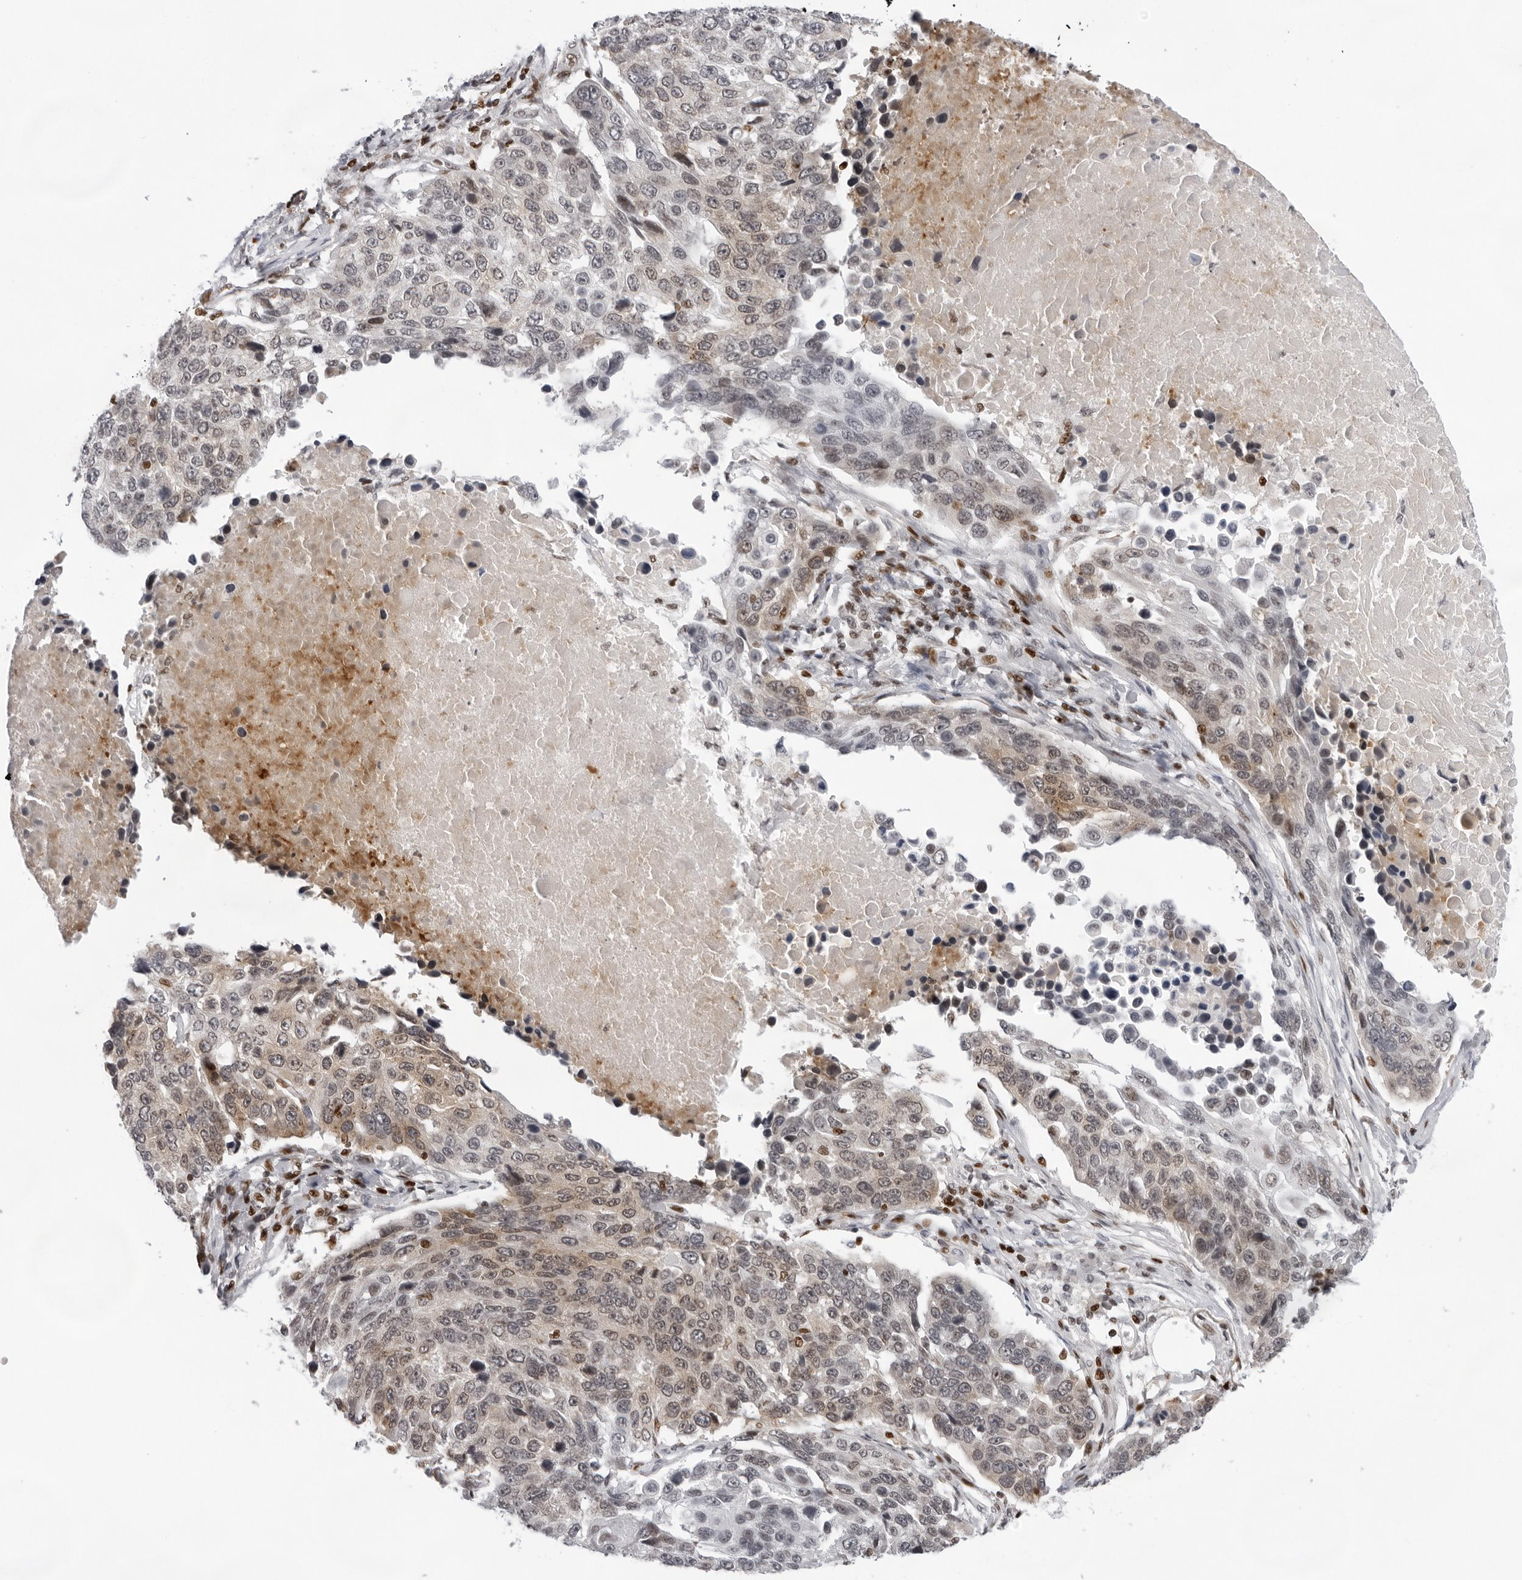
{"staining": {"intensity": "weak", "quantity": ">75%", "location": "cytoplasmic/membranous,nuclear"}, "tissue": "lung cancer", "cell_type": "Tumor cells", "image_type": "cancer", "snomed": [{"axis": "morphology", "description": "Squamous cell carcinoma, NOS"}, {"axis": "topography", "description": "Lung"}], "caption": "A photomicrograph of human lung squamous cell carcinoma stained for a protein exhibits weak cytoplasmic/membranous and nuclear brown staining in tumor cells.", "gene": "OGG1", "patient": {"sex": "male", "age": 66}}